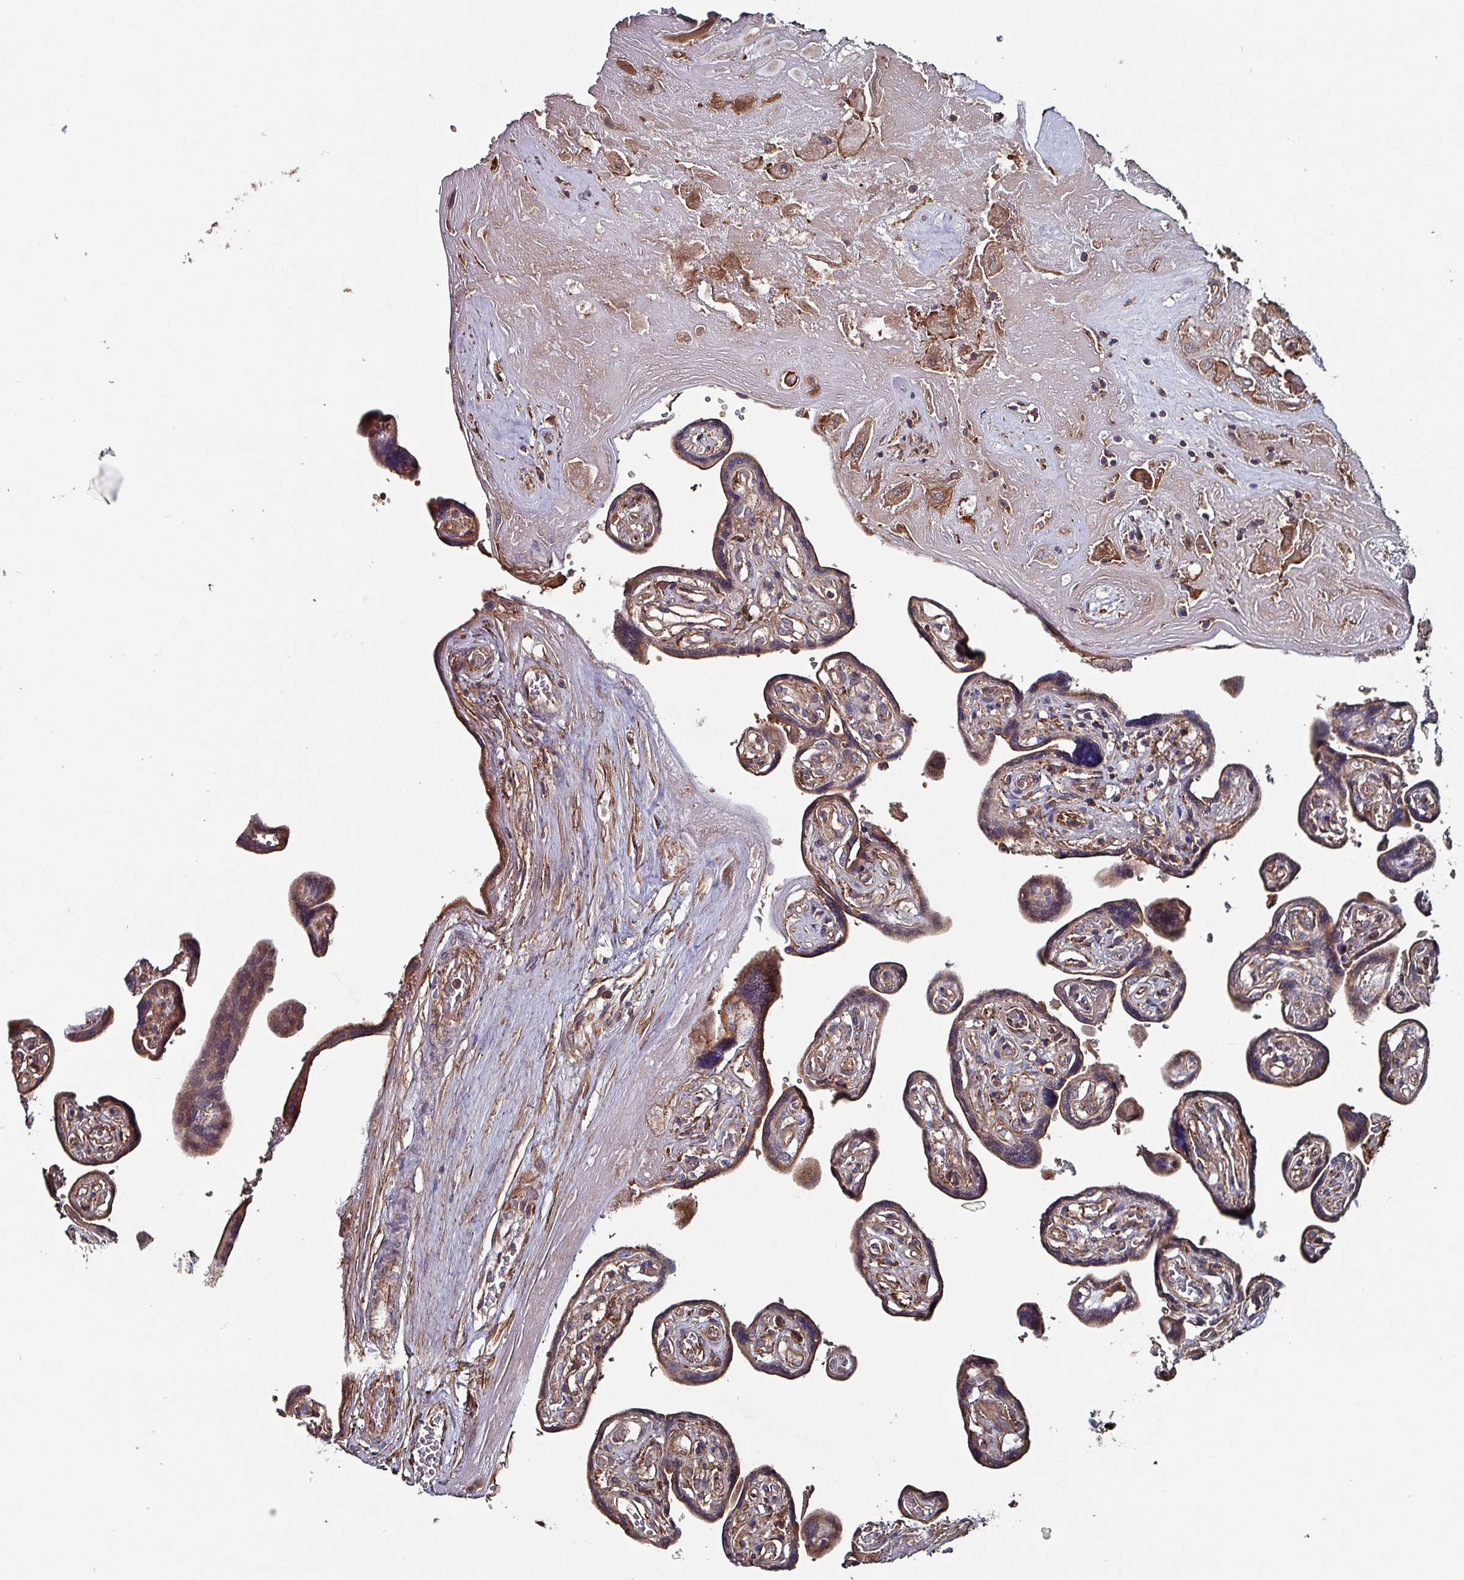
{"staining": {"intensity": "weak", "quantity": "25%-75%", "location": "cytoplasmic/membranous"}, "tissue": "placenta", "cell_type": "Decidual cells", "image_type": "normal", "snomed": [{"axis": "morphology", "description": "Normal tissue, NOS"}, {"axis": "topography", "description": "Placenta"}], "caption": "Decidual cells display low levels of weak cytoplasmic/membranous positivity in approximately 25%-75% of cells in normal placenta.", "gene": "ANO10", "patient": {"sex": "female", "age": 32}}